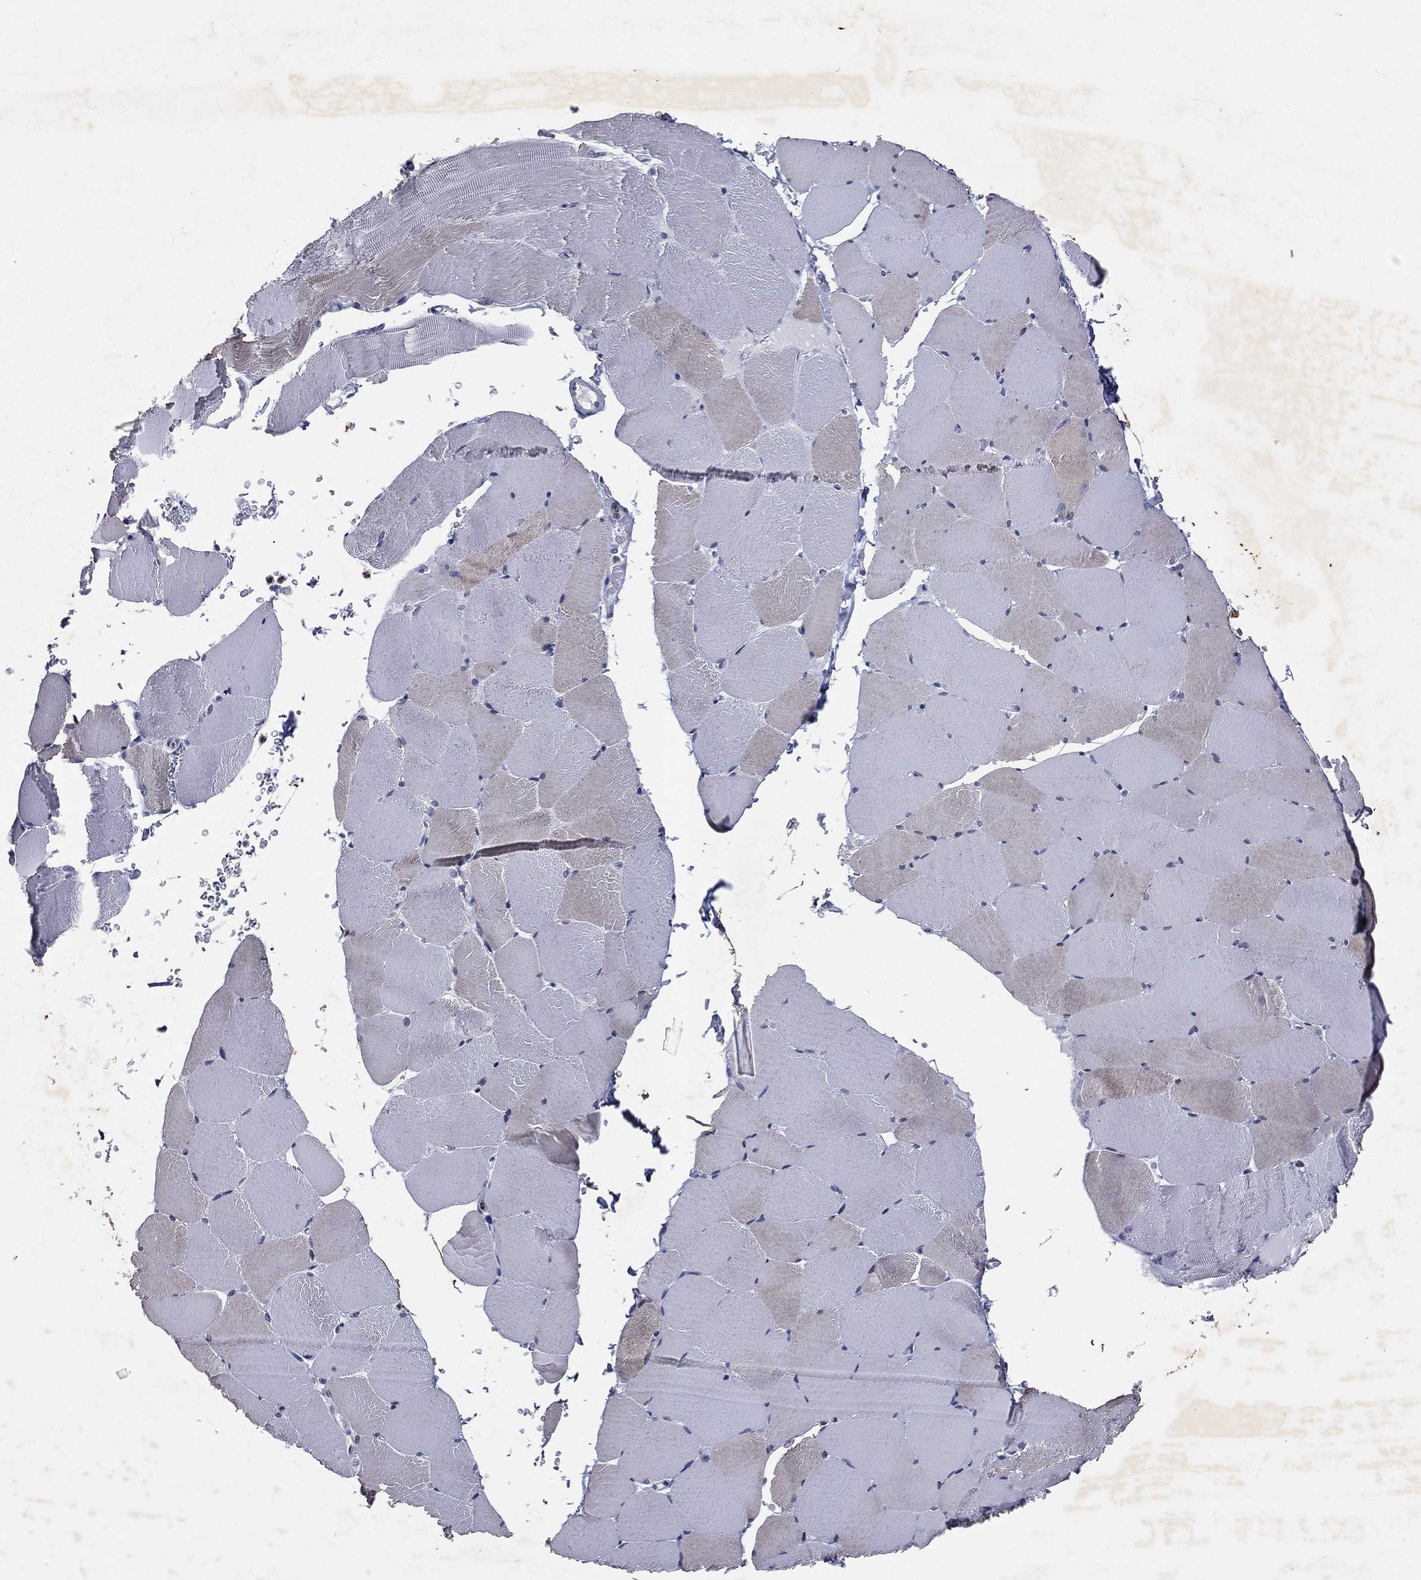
{"staining": {"intensity": "negative", "quantity": "none", "location": "none"}, "tissue": "skeletal muscle", "cell_type": "Myocytes", "image_type": "normal", "snomed": [{"axis": "morphology", "description": "Normal tissue, NOS"}, {"axis": "topography", "description": "Skeletal muscle"}], "caption": "Skeletal muscle was stained to show a protein in brown. There is no significant expression in myocytes. Nuclei are stained in blue.", "gene": "SLC34A2", "patient": {"sex": "female", "age": 37}}